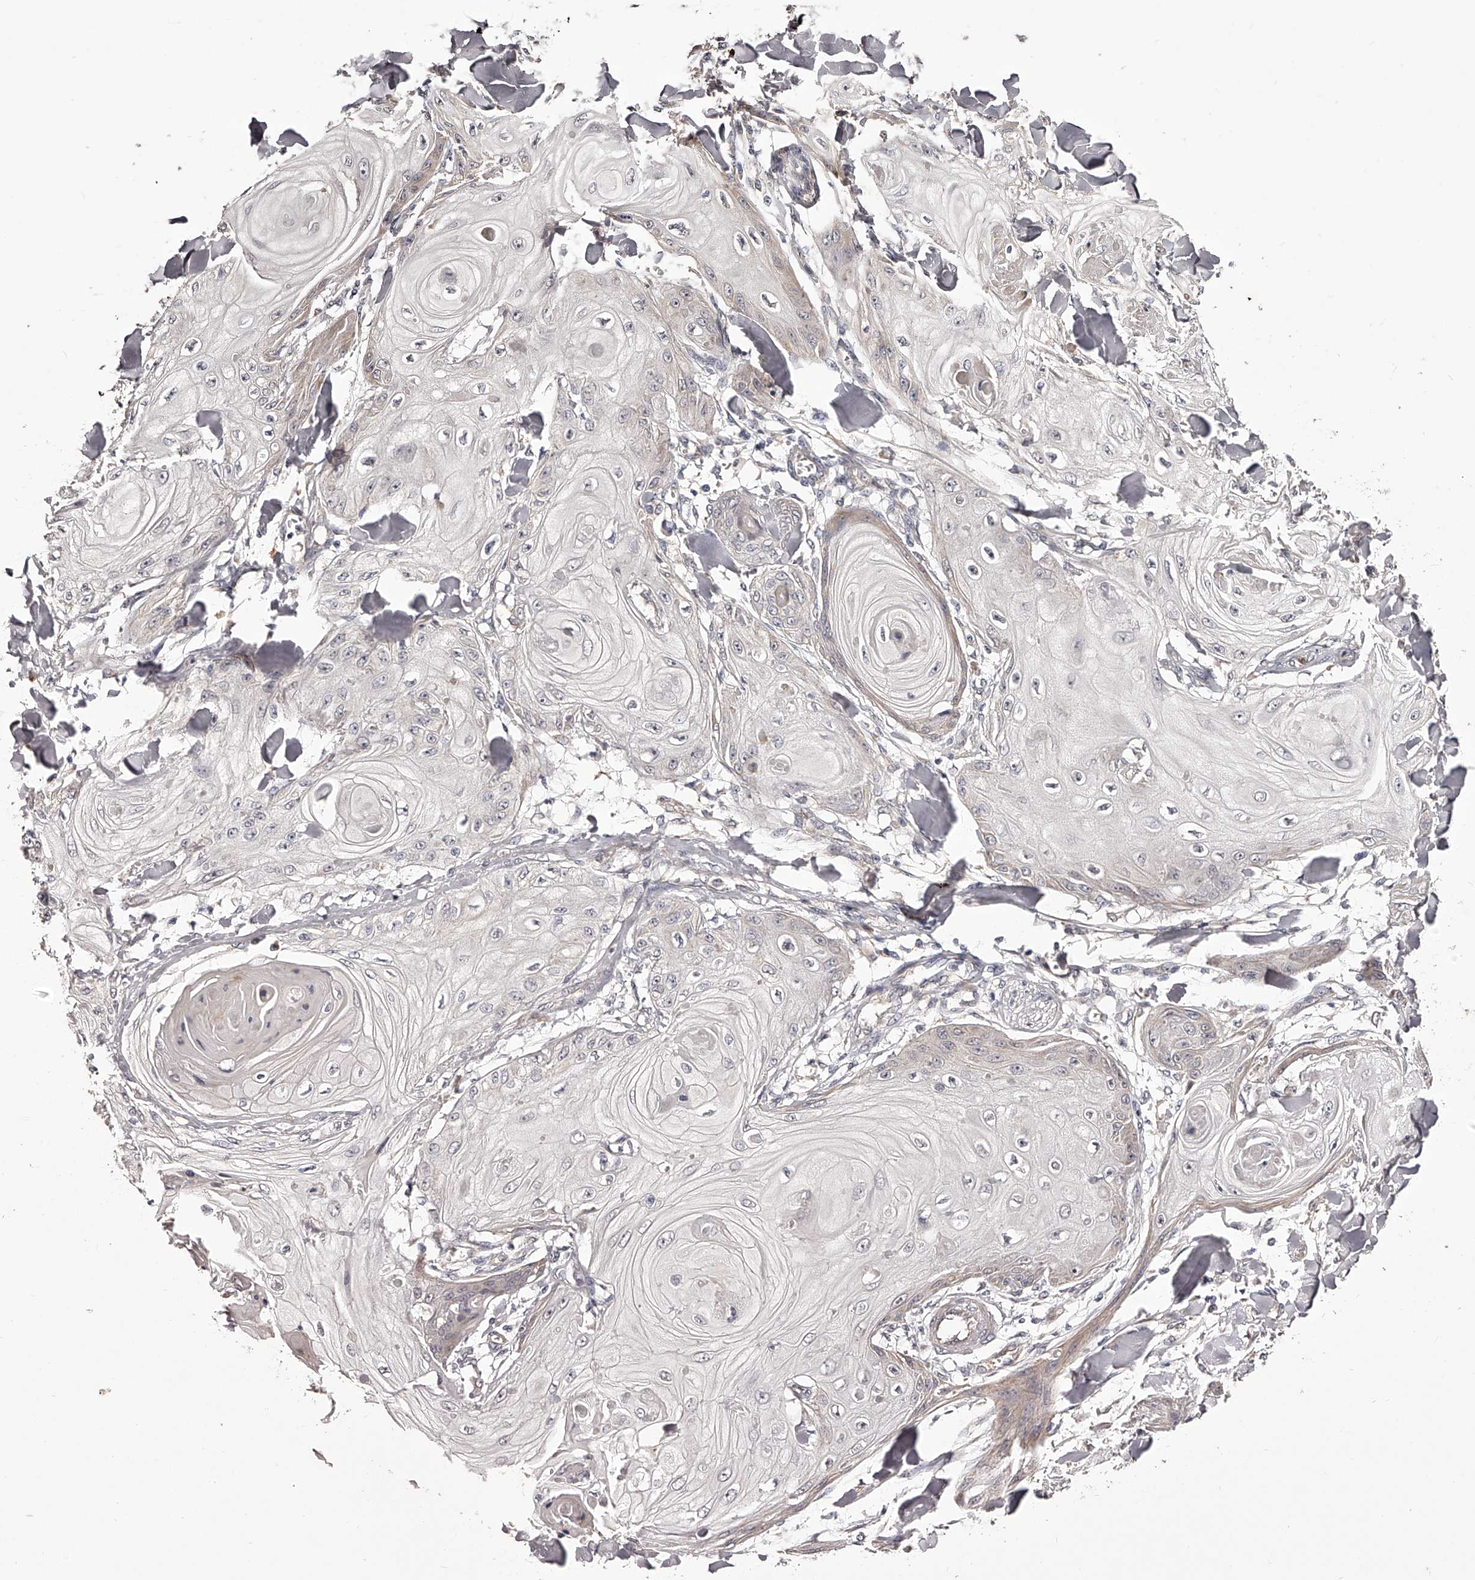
{"staining": {"intensity": "weak", "quantity": "25%-75%", "location": "cytoplasmic/membranous"}, "tissue": "skin cancer", "cell_type": "Tumor cells", "image_type": "cancer", "snomed": [{"axis": "morphology", "description": "Squamous cell carcinoma, NOS"}, {"axis": "topography", "description": "Skin"}], "caption": "Tumor cells display low levels of weak cytoplasmic/membranous expression in about 25%-75% of cells in human skin squamous cell carcinoma.", "gene": "ODF2L", "patient": {"sex": "male", "age": 74}}